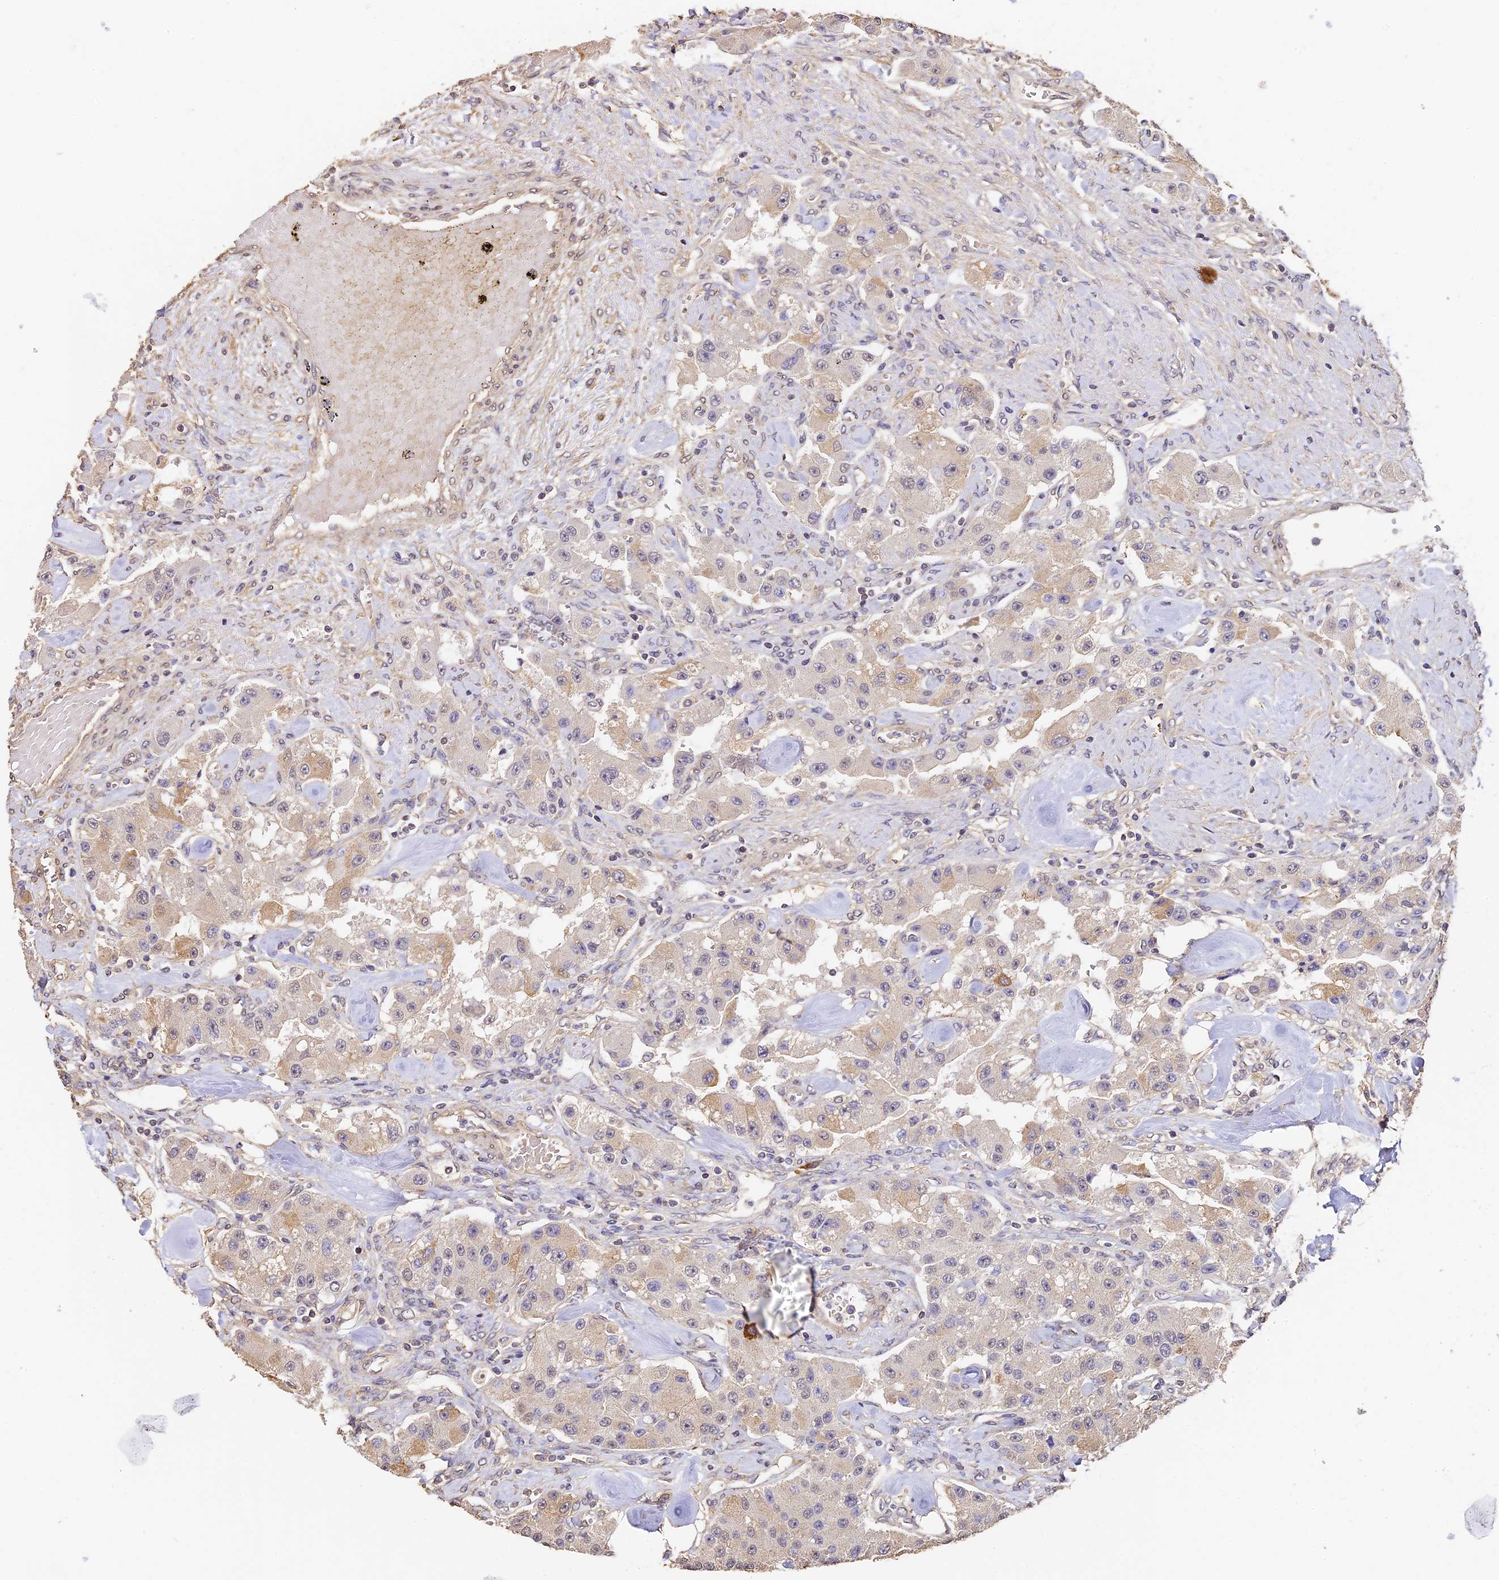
{"staining": {"intensity": "moderate", "quantity": "<25%", "location": "cytoplasmic/membranous"}, "tissue": "carcinoid", "cell_type": "Tumor cells", "image_type": "cancer", "snomed": [{"axis": "morphology", "description": "Carcinoid, malignant, NOS"}, {"axis": "topography", "description": "Pancreas"}], "caption": "Human carcinoid (malignant) stained for a protein (brown) shows moderate cytoplasmic/membranous positive positivity in about <25% of tumor cells.", "gene": "SLC11A1", "patient": {"sex": "male", "age": 41}}